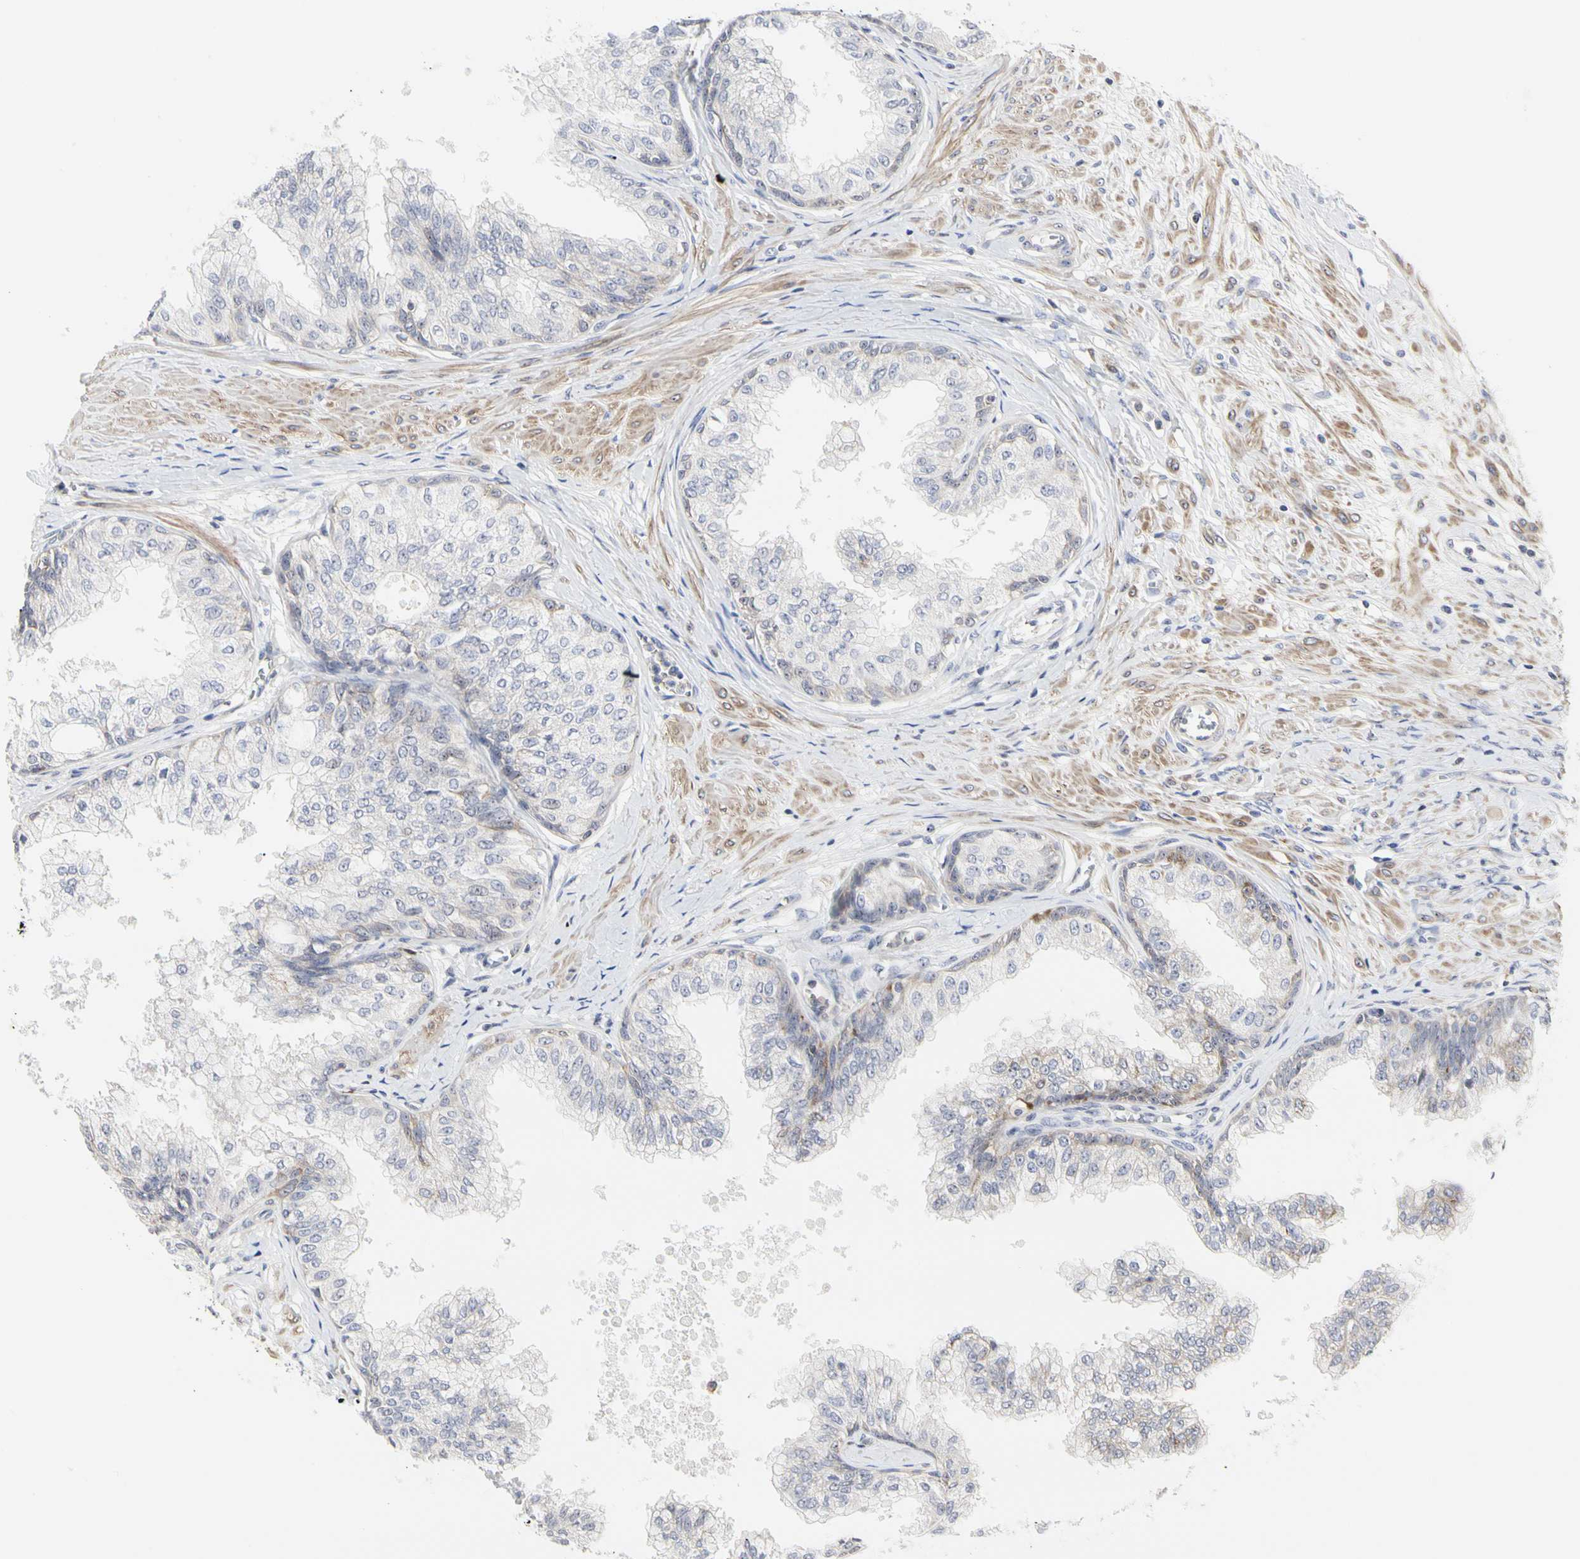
{"staining": {"intensity": "weak", "quantity": "<25%", "location": "cytoplasmic/membranous"}, "tissue": "prostate", "cell_type": "Glandular cells", "image_type": "normal", "snomed": [{"axis": "morphology", "description": "Normal tissue, NOS"}, {"axis": "topography", "description": "Prostate"}, {"axis": "topography", "description": "Seminal veicle"}], "caption": "This histopathology image is of benign prostate stained with IHC to label a protein in brown with the nuclei are counter-stained blue. There is no positivity in glandular cells. (Immunohistochemistry, brightfield microscopy, high magnification).", "gene": "SHANK2", "patient": {"sex": "male", "age": 60}}